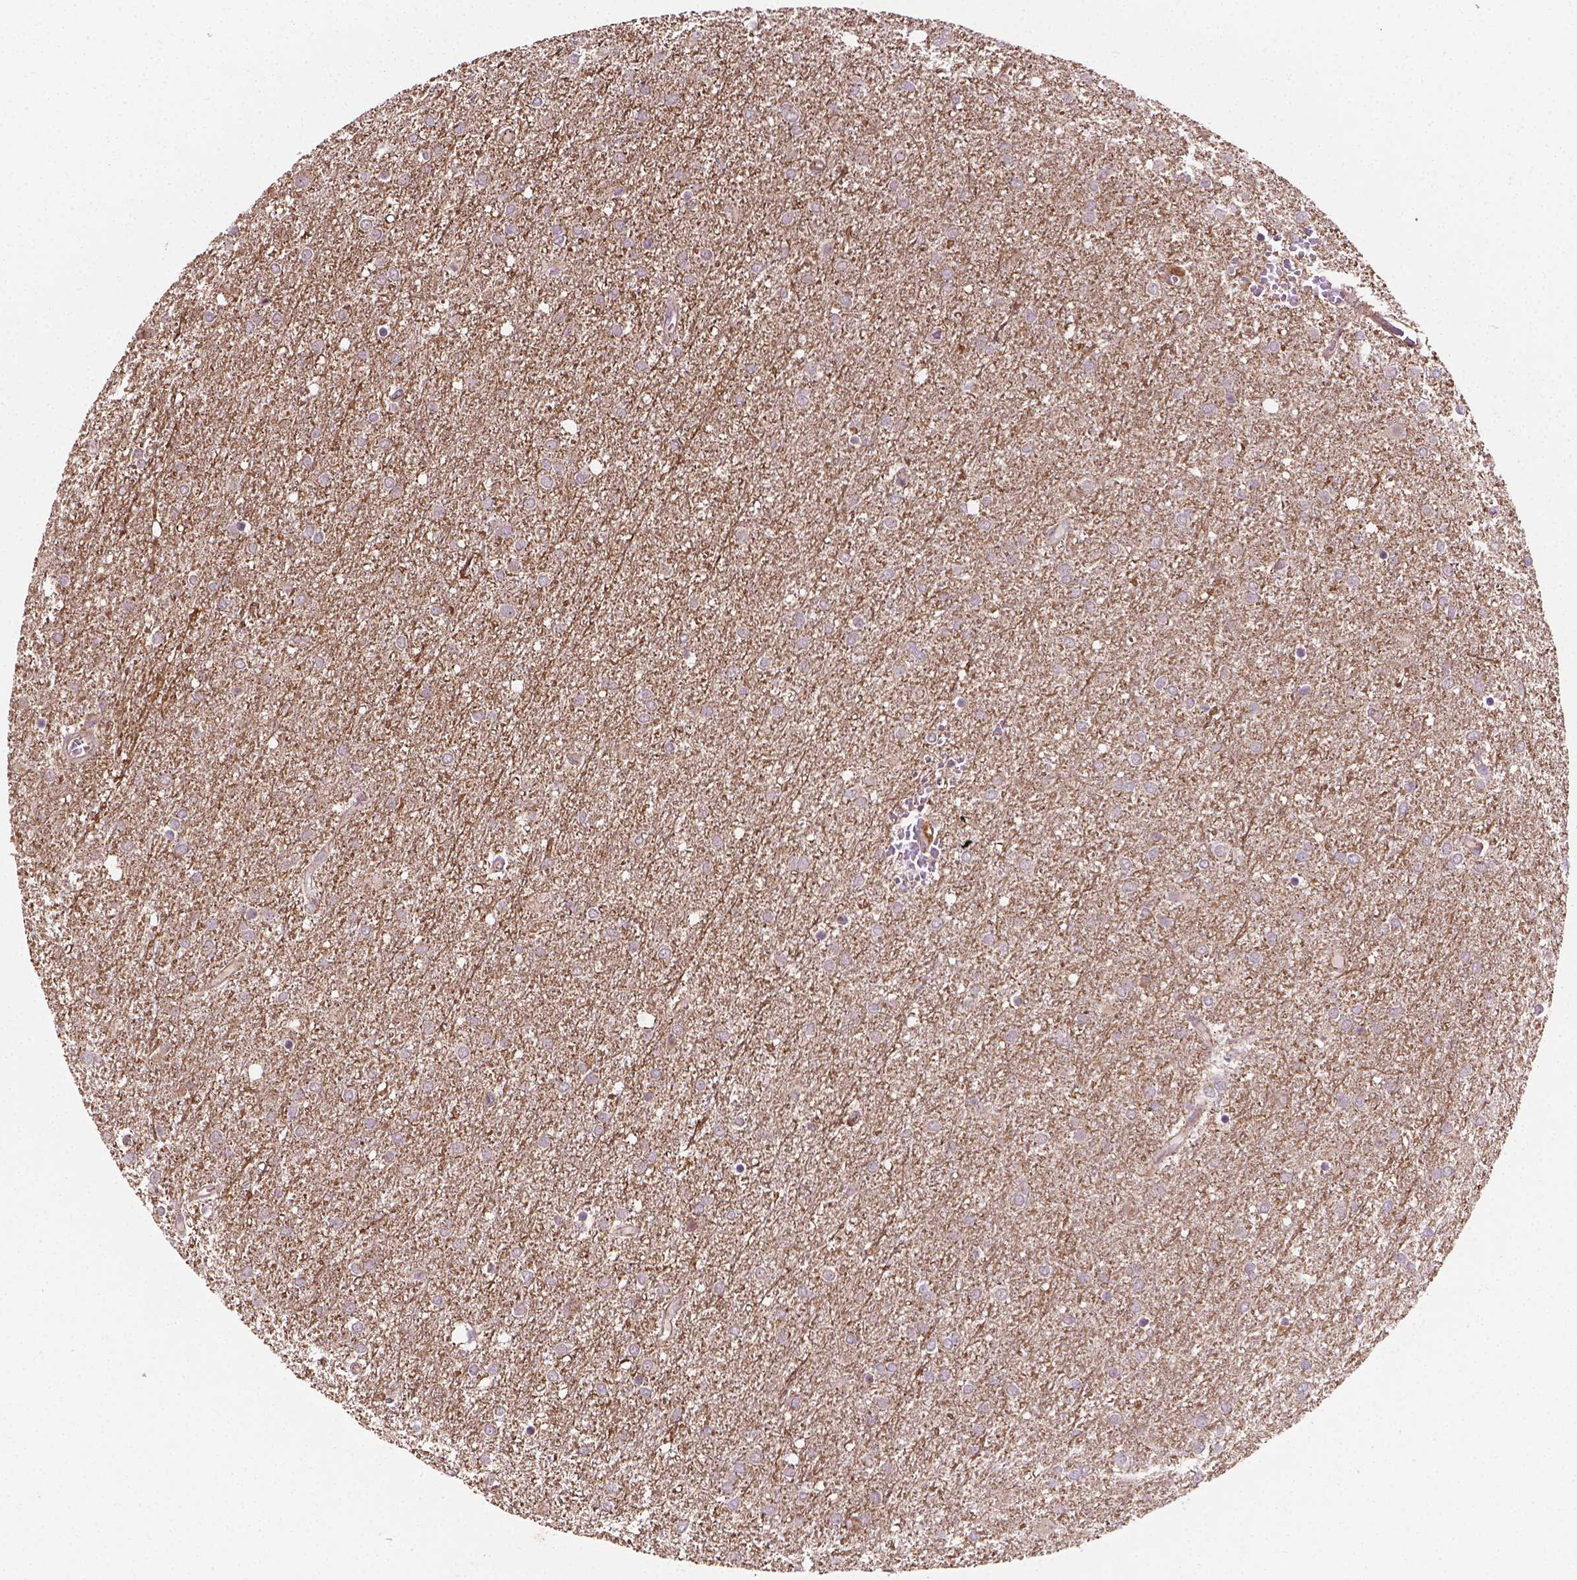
{"staining": {"intensity": "negative", "quantity": "none", "location": "none"}, "tissue": "glioma", "cell_type": "Tumor cells", "image_type": "cancer", "snomed": [{"axis": "morphology", "description": "Glioma, malignant, High grade"}, {"axis": "topography", "description": "Brain"}], "caption": "IHC image of neoplastic tissue: high-grade glioma (malignant) stained with DAB (3,3'-diaminobenzidine) shows no significant protein positivity in tumor cells. (DAB (3,3'-diaminobenzidine) IHC with hematoxylin counter stain).", "gene": "TCAF1", "patient": {"sex": "female", "age": 61}}